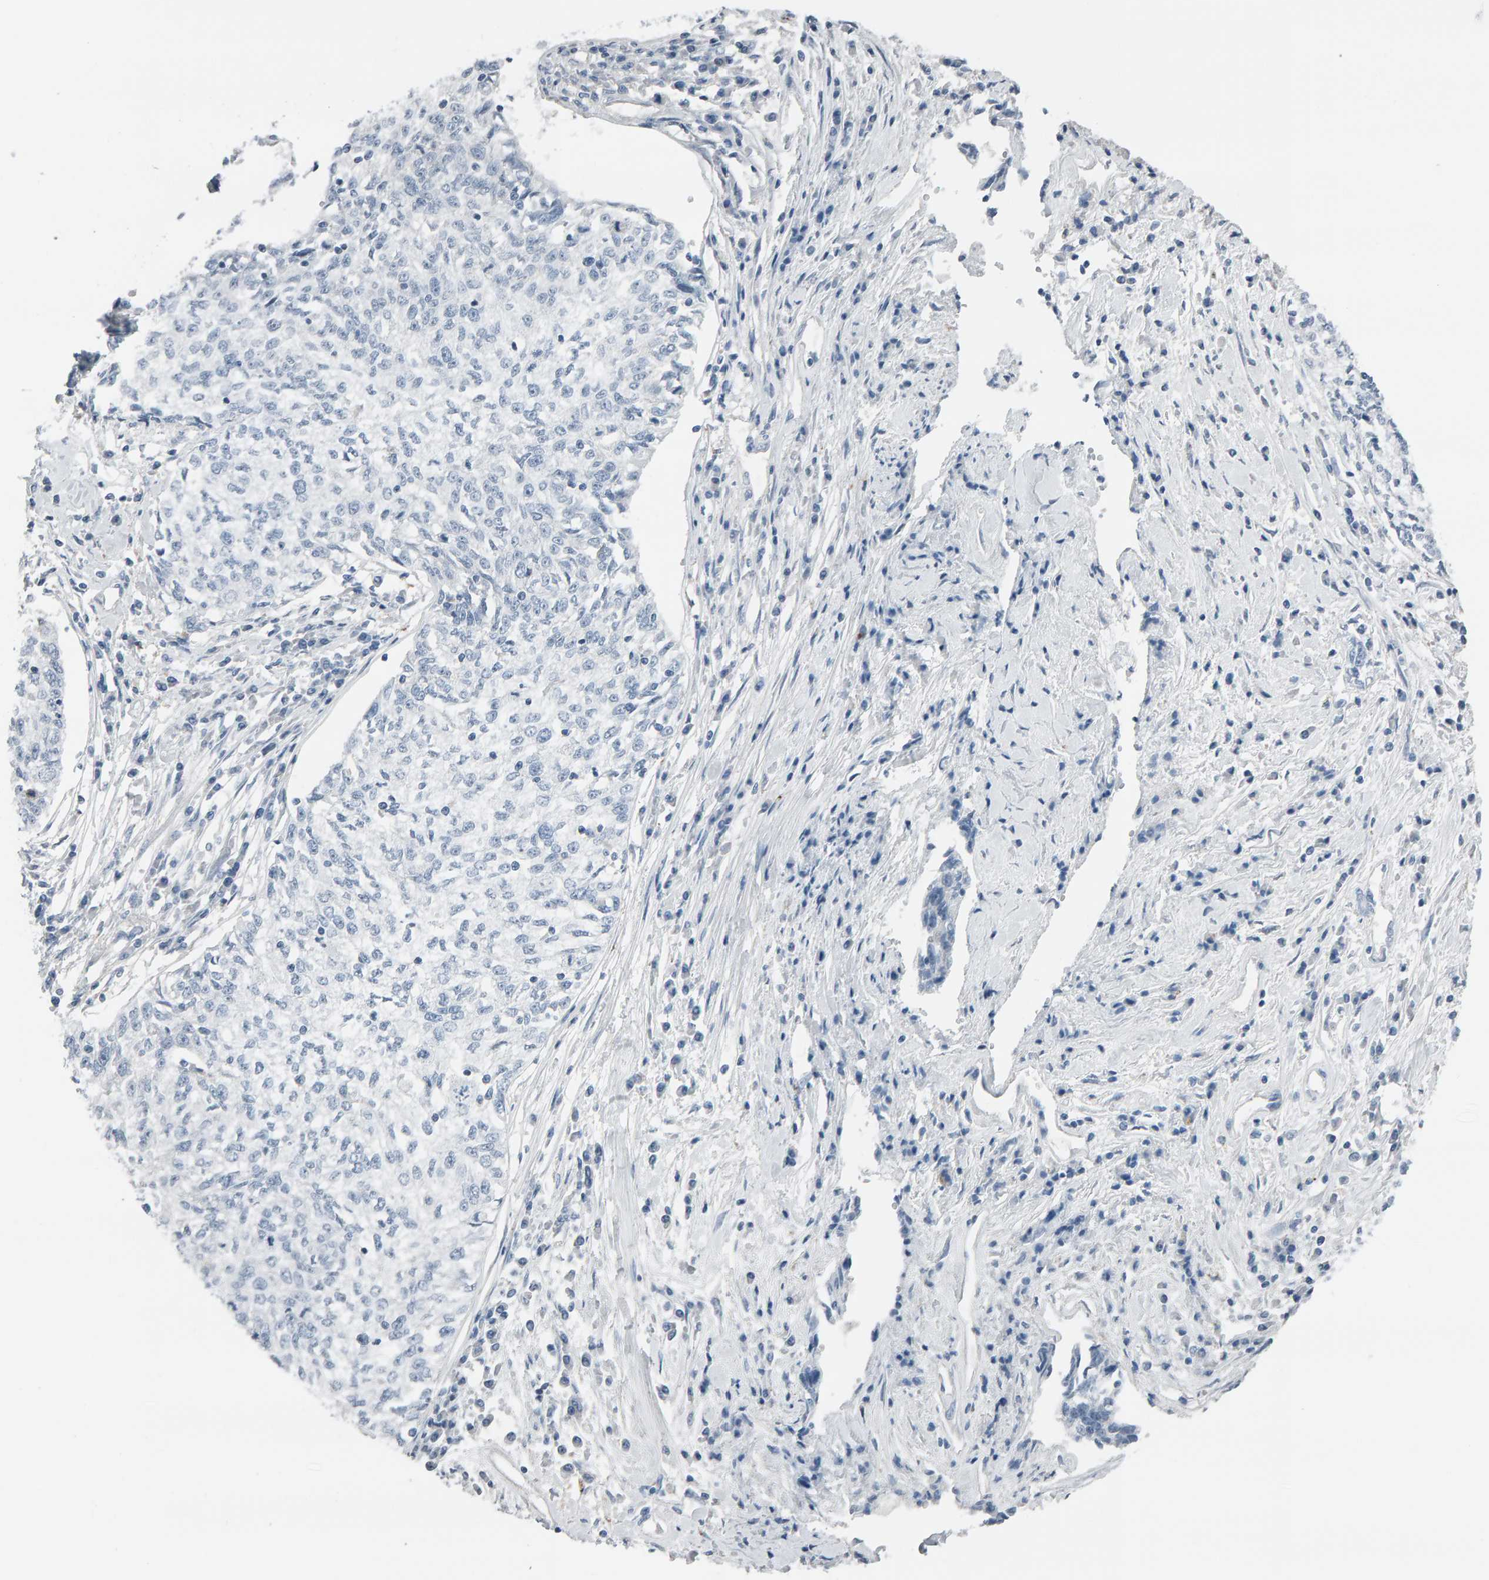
{"staining": {"intensity": "negative", "quantity": "none", "location": "none"}, "tissue": "cervical cancer", "cell_type": "Tumor cells", "image_type": "cancer", "snomed": [{"axis": "morphology", "description": "Squamous cell carcinoma, NOS"}, {"axis": "topography", "description": "Cervix"}], "caption": "A histopathology image of squamous cell carcinoma (cervical) stained for a protein demonstrates no brown staining in tumor cells.", "gene": "IPPK", "patient": {"sex": "female", "age": 57}}